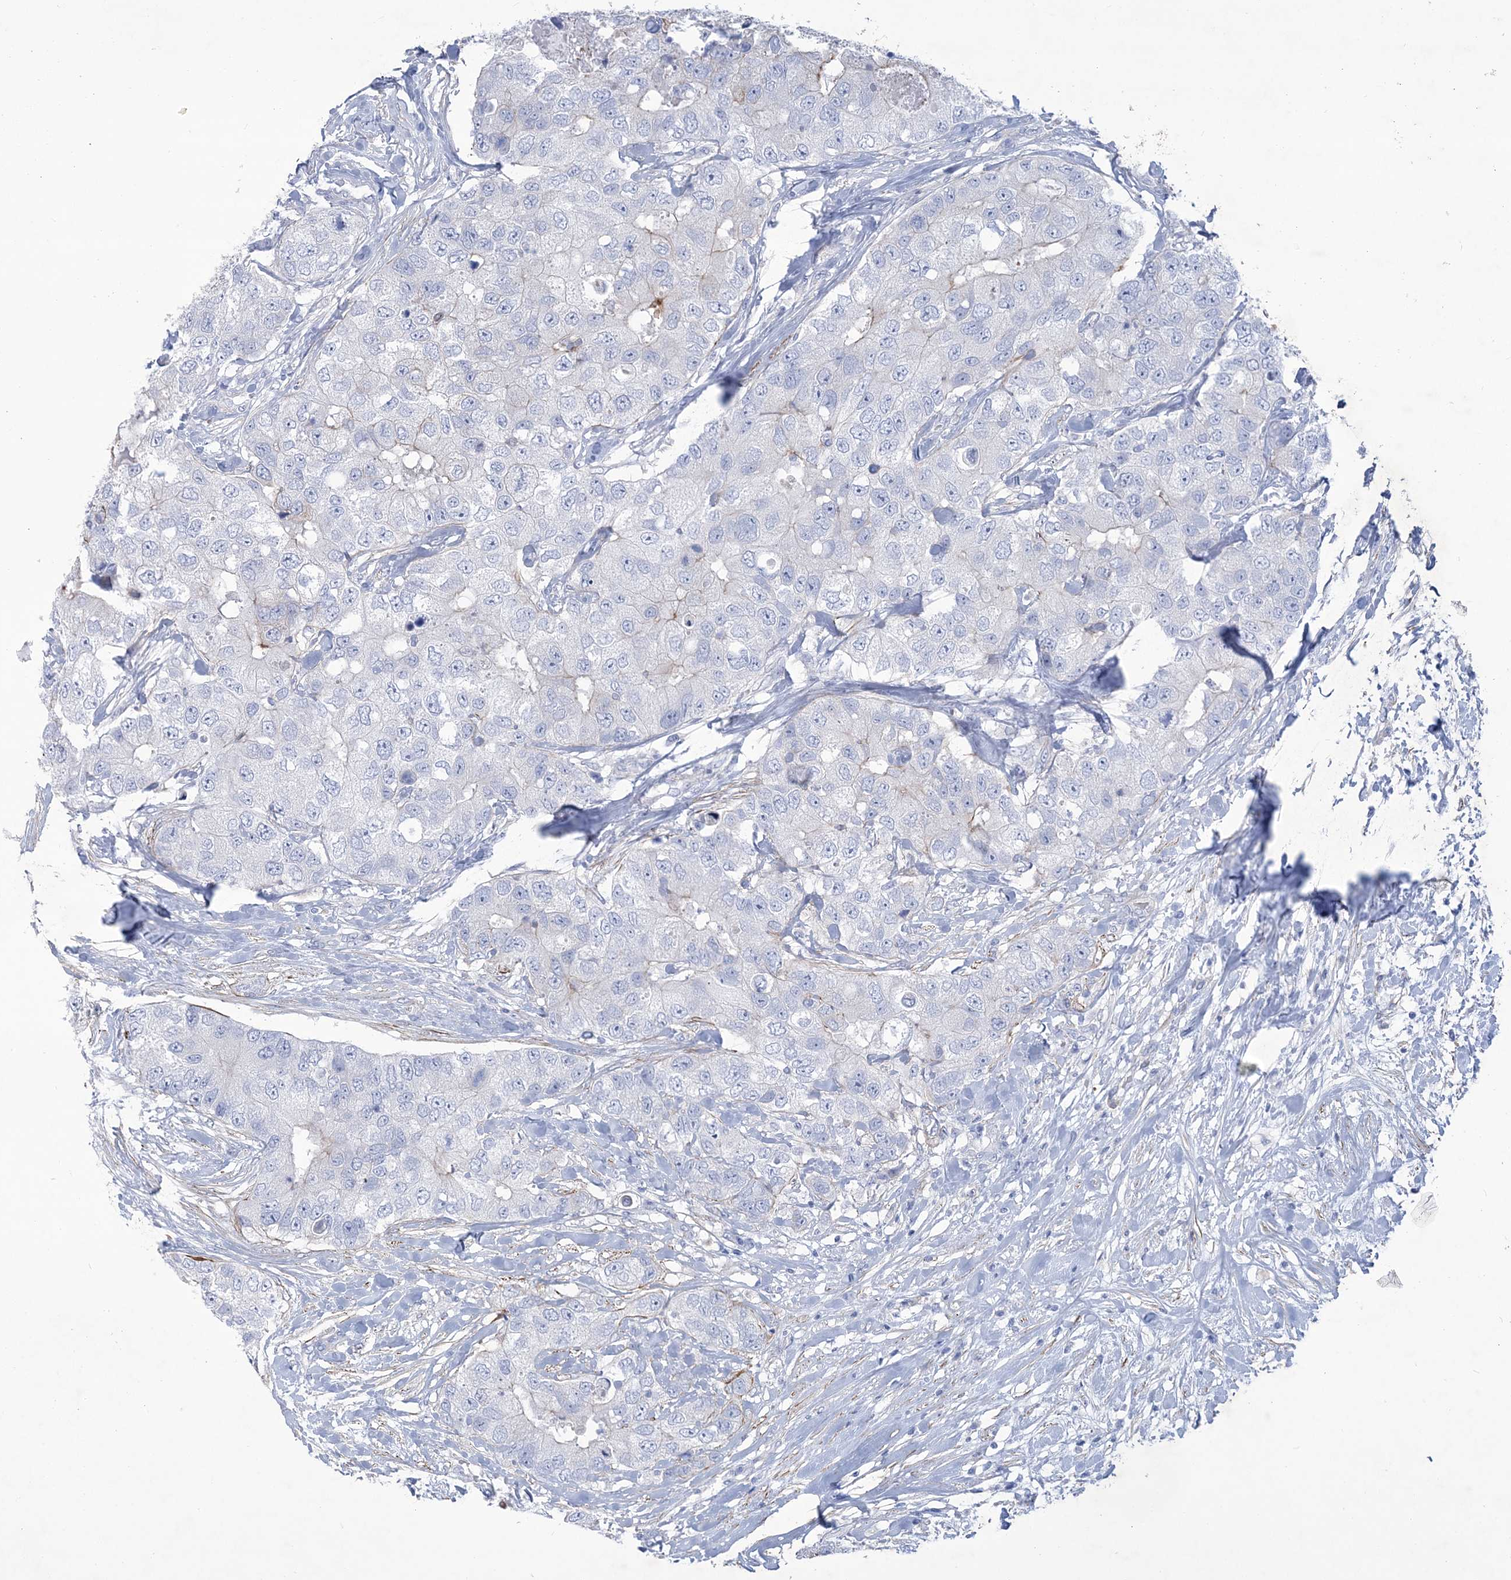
{"staining": {"intensity": "negative", "quantity": "none", "location": "none"}, "tissue": "breast cancer", "cell_type": "Tumor cells", "image_type": "cancer", "snomed": [{"axis": "morphology", "description": "Duct carcinoma"}, {"axis": "topography", "description": "Breast"}], "caption": "An immunohistochemistry image of breast cancer (intraductal carcinoma) is shown. There is no staining in tumor cells of breast cancer (intraductal carcinoma).", "gene": "WDR74", "patient": {"sex": "female", "age": 62}}